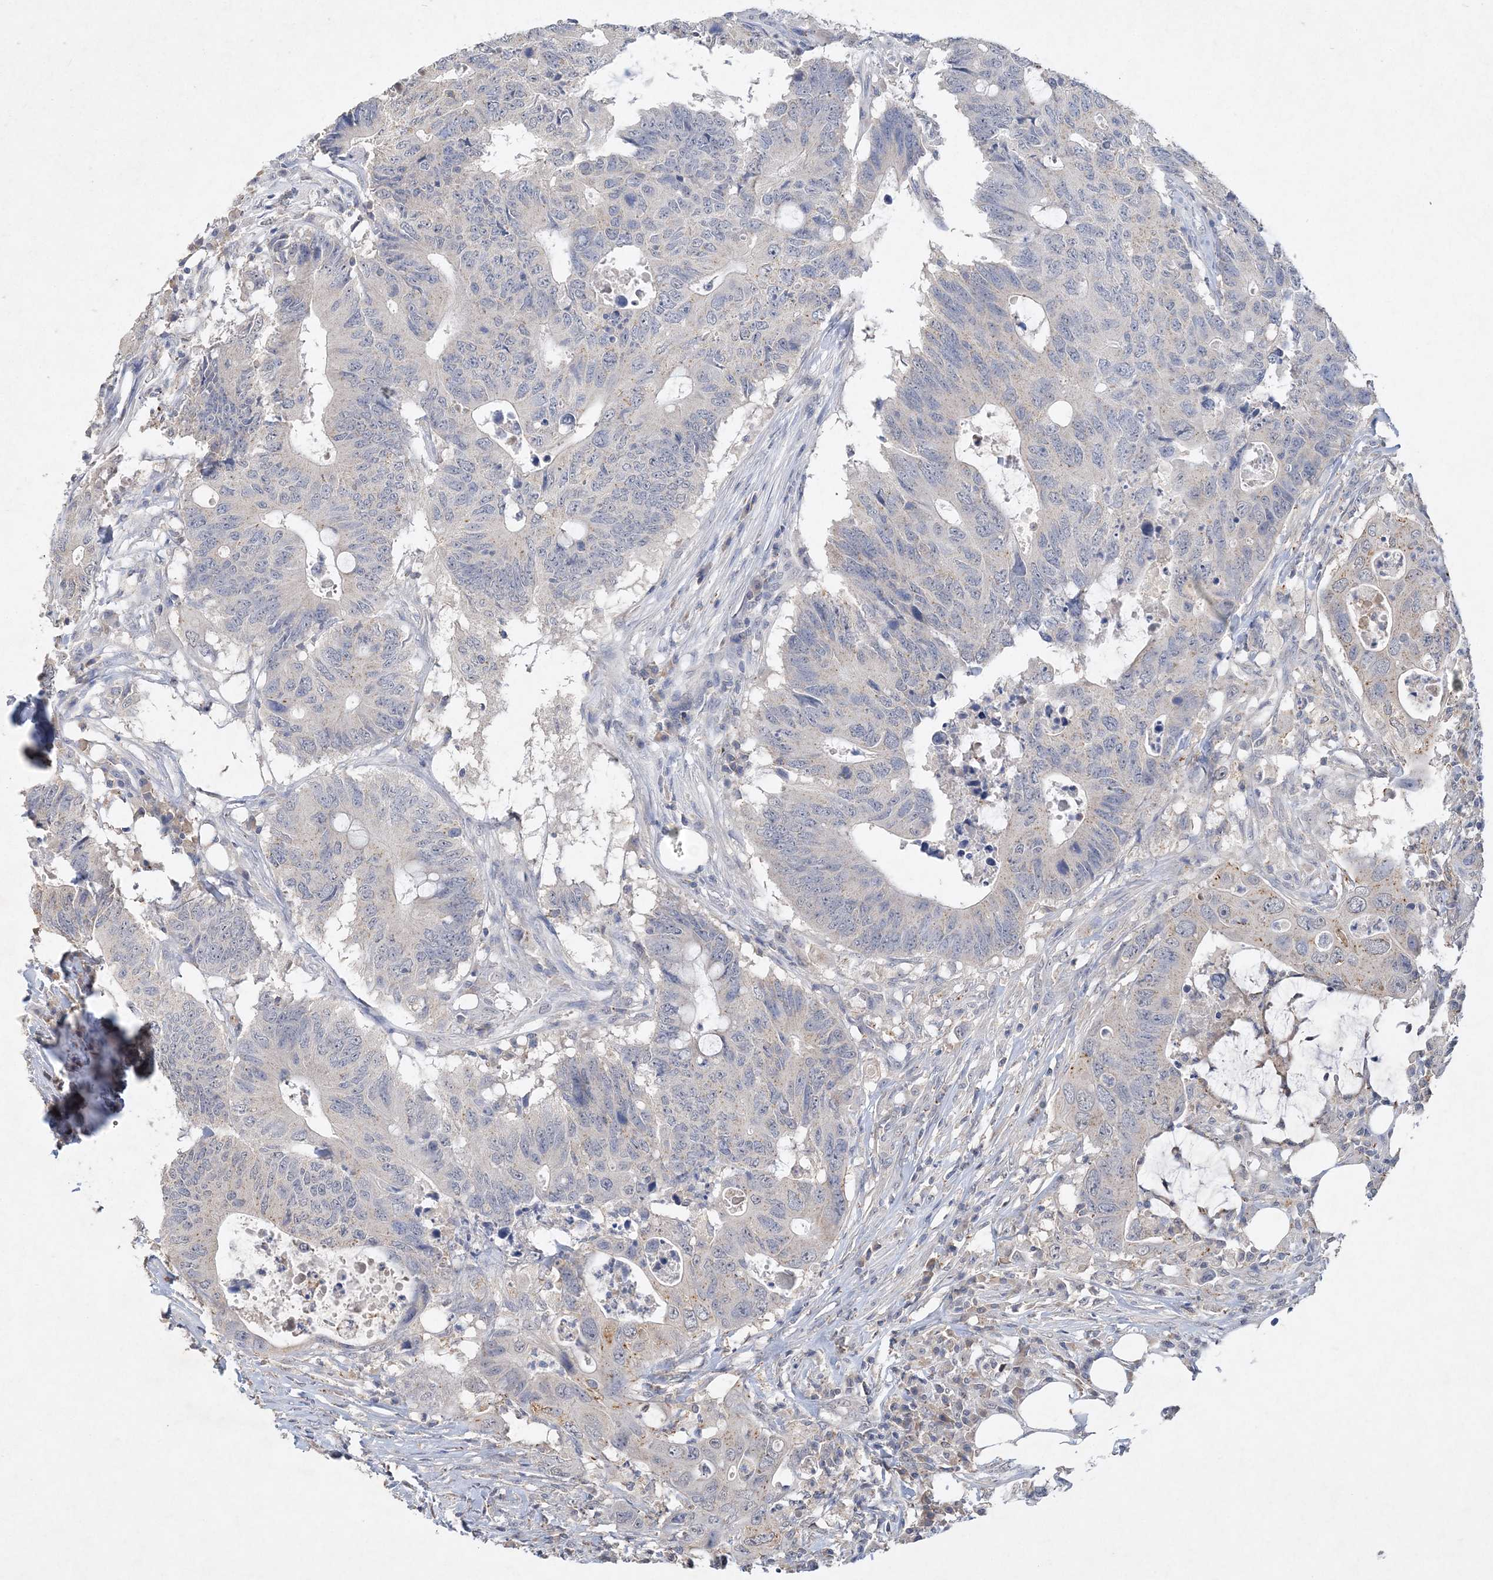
{"staining": {"intensity": "weak", "quantity": "<25%", "location": "cytoplasmic/membranous"}, "tissue": "colorectal cancer", "cell_type": "Tumor cells", "image_type": "cancer", "snomed": [{"axis": "morphology", "description": "Adenocarcinoma, NOS"}, {"axis": "topography", "description": "Colon"}], "caption": "Immunohistochemical staining of human colorectal adenocarcinoma exhibits no significant expression in tumor cells. (DAB immunohistochemistry visualized using brightfield microscopy, high magnification).", "gene": "C11orf58", "patient": {"sex": "male", "age": 71}}